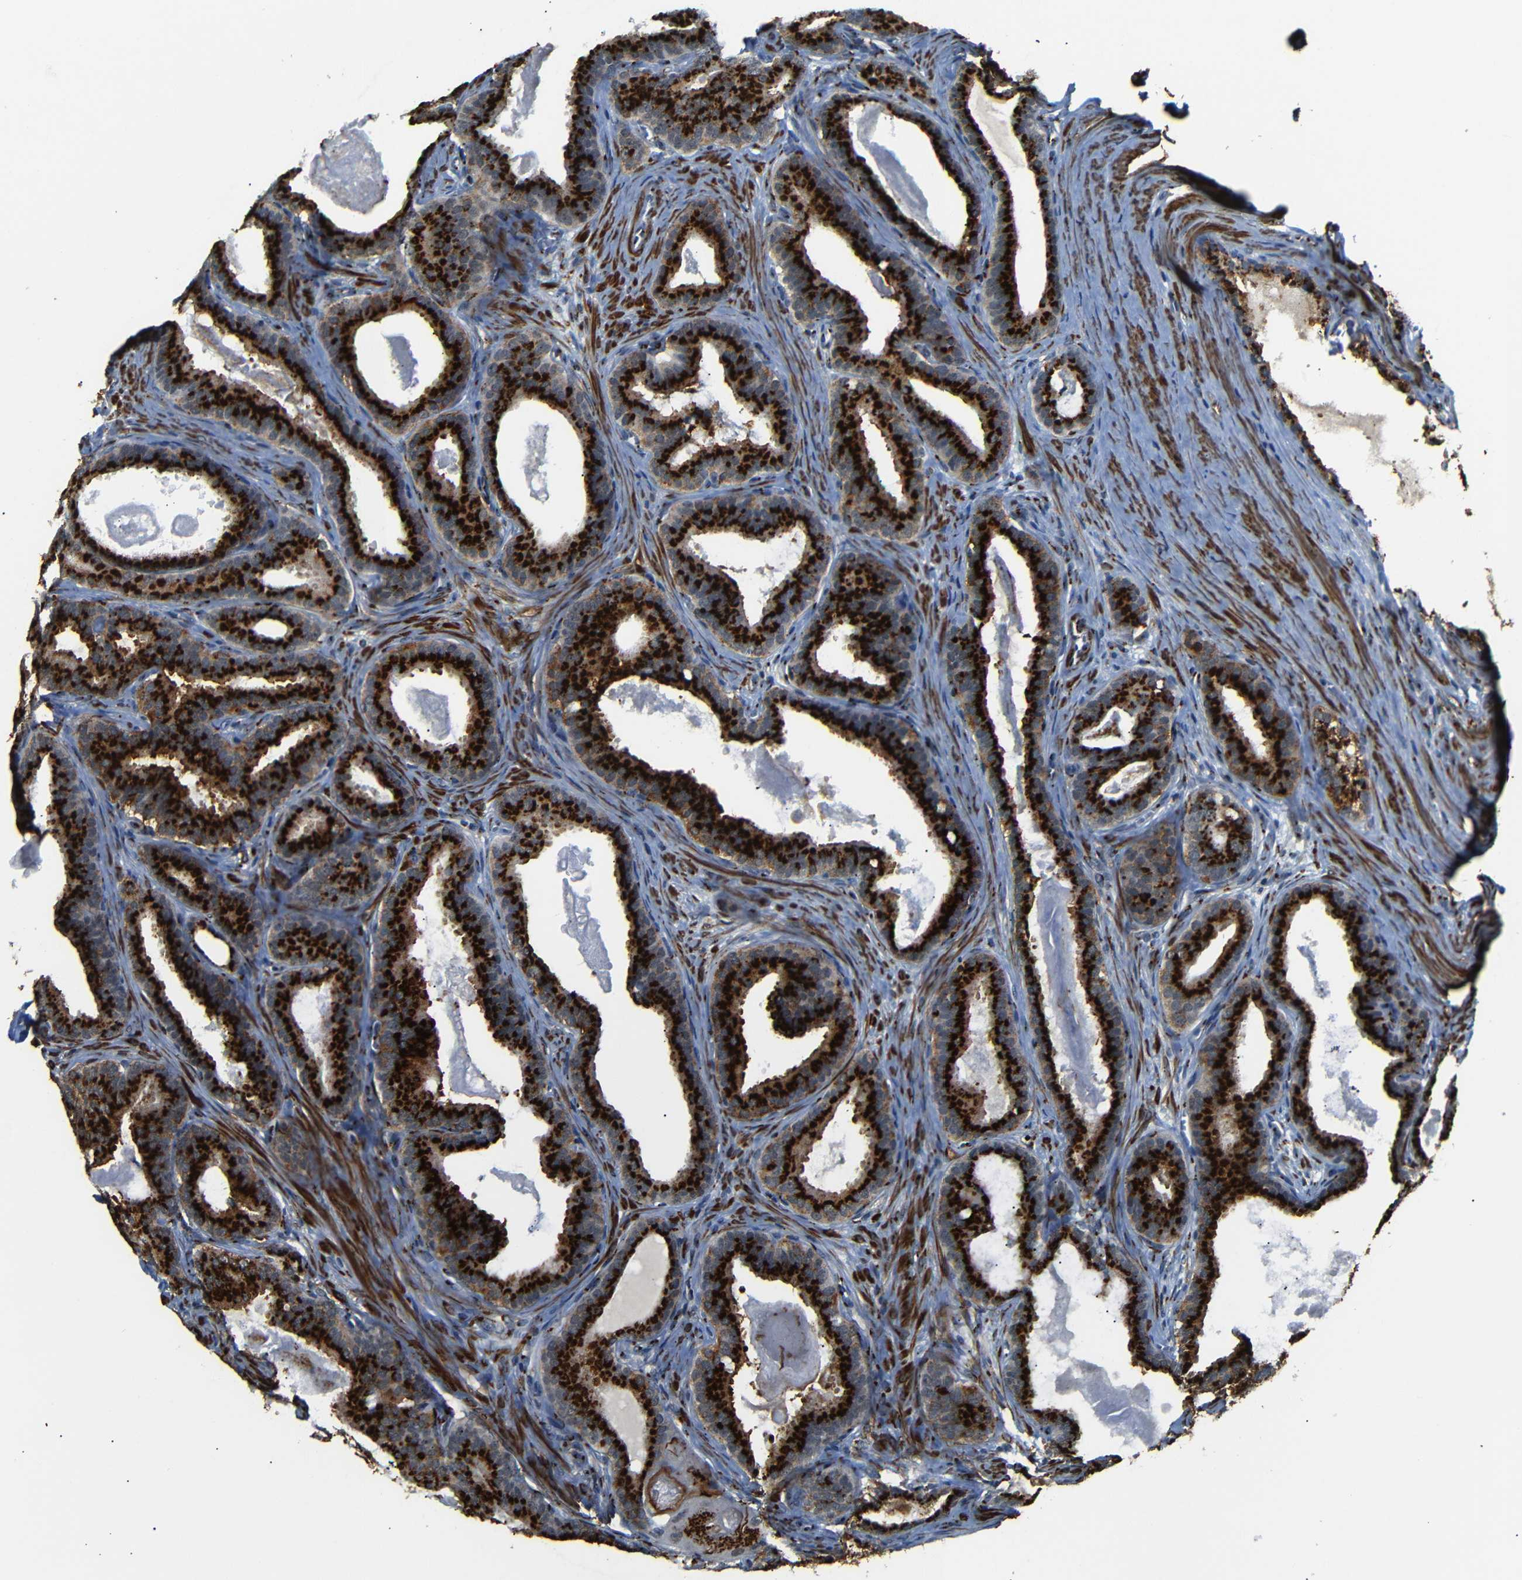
{"staining": {"intensity": "strong", "quantity": ">75%", "location": "cytoplasmic/membranous"}, "tissue": "prostate cancer", "cell_type": "Tumor cells", "image_type": "cancer", "snomed": [{"axis": "morphology", "description": "Adenocarcinoma, High grade"}, {"axis": "topography", "description": "Prostate"}], "caption": "Protein analysis of adenocarcinoma (high-grade) (prostate) tissue shows strong cytoplasmic/membranous expression in approximately >75% of tumor cells.", "gene": "TGOLN2", "patient": {"sex": "male", "age": 60}}